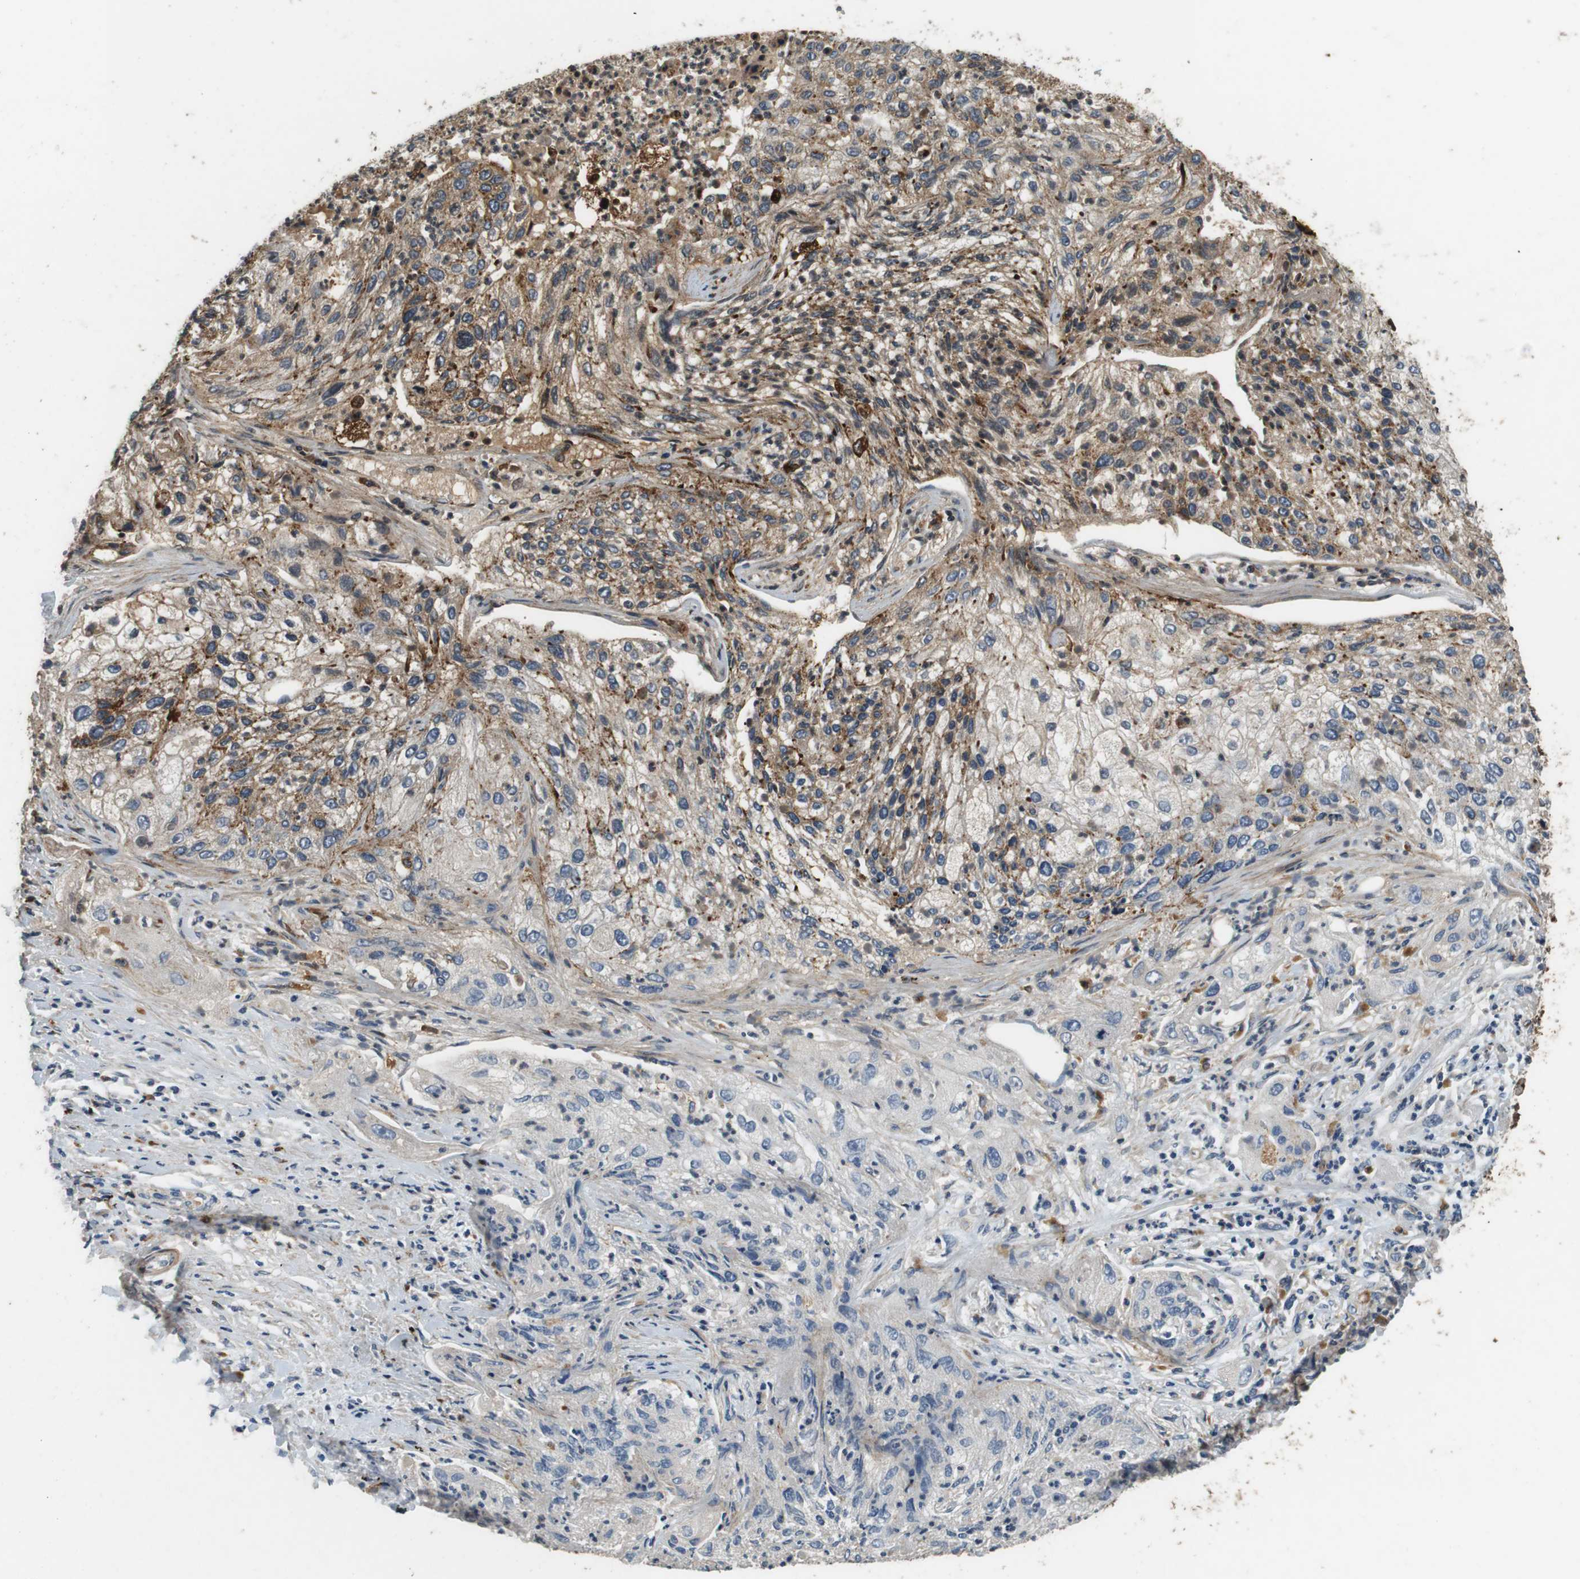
{"staining": {"intensity": "weak", "quantity": ">75%", "location": "cytoplasmic/membranous"}, "tissue": "lung cancer", "cell_type": "Tumor cells", "image_type": "cancer", "snomed": [{"axis": "morphology", "description": "Inflammation, NOS"}, {"axis": "morphology", "description": "Squamous cell carcinoma, NOS"}, {"axis": "topography", "description": "Lymph node"}, {"axis": "topography", "description": "Soft tissue"}, {"axis": "topography", "description": "Lung"}], "caption": "A high-resolution histopathology image shows immunohistochemistry (IHC) staining of squamous cell carcinoma (lung), which shows weak cytoplasmic/membranous positivity in about >75% of tumor cells.", "gene": "TXNRD1", "patient": {"sex": "male", "age": 66}}